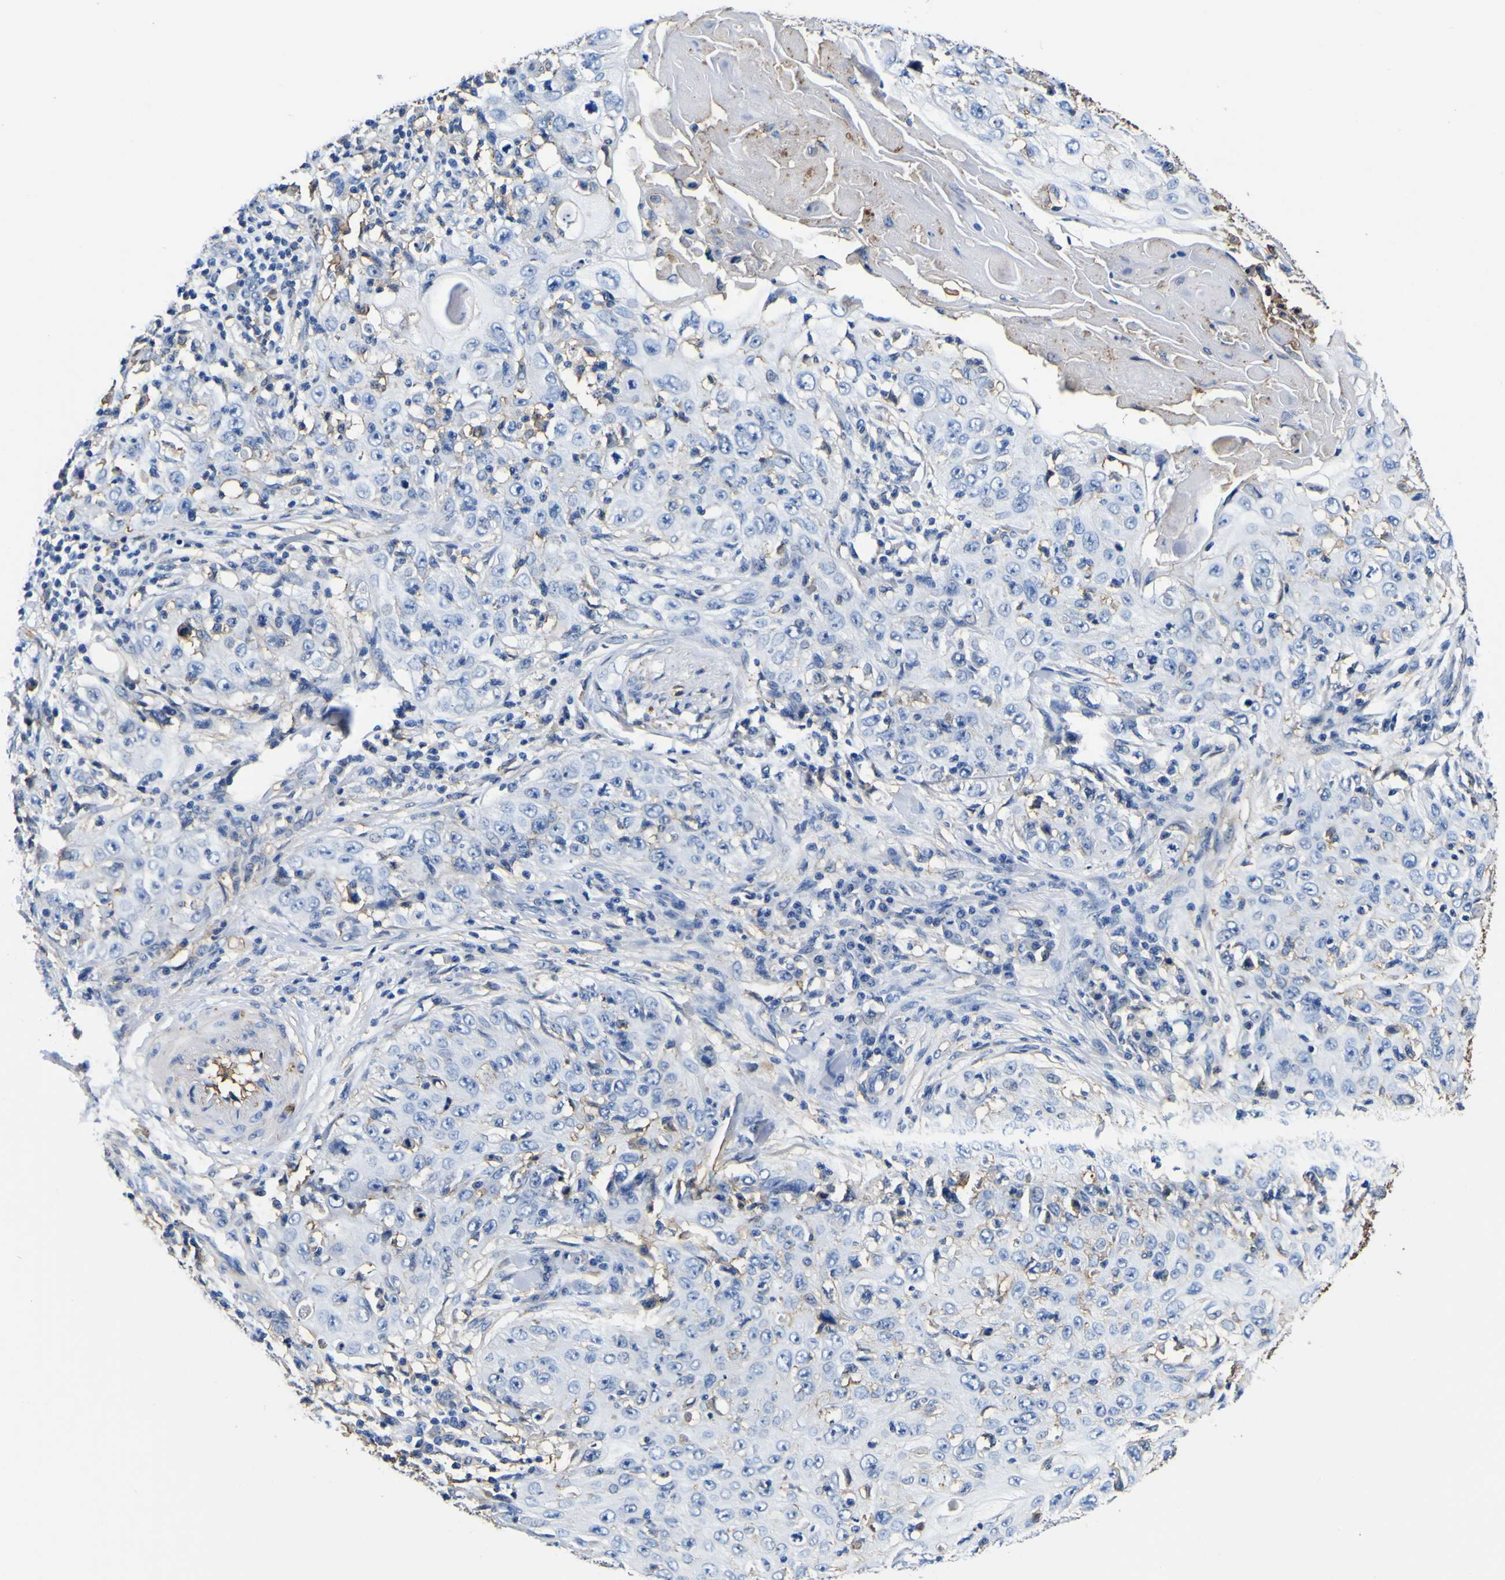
{"staining": {"intensity": "negative", "quantity": "none", "location": "none"}, "tissue": "skin cancer", "cell_type": "Tumor cells", "image_type": "cancer", "snomed": [{"axis": "morphology", "description": "Squamous cell carcinoma, NOS"}, {"axis": "topography", "description": "Skin"}], "caption": "IHC of skin cancer demonstrates no expression in tumor cells.", "gene": "PXDN", "patient": {"sex": "male", "age": 86}}